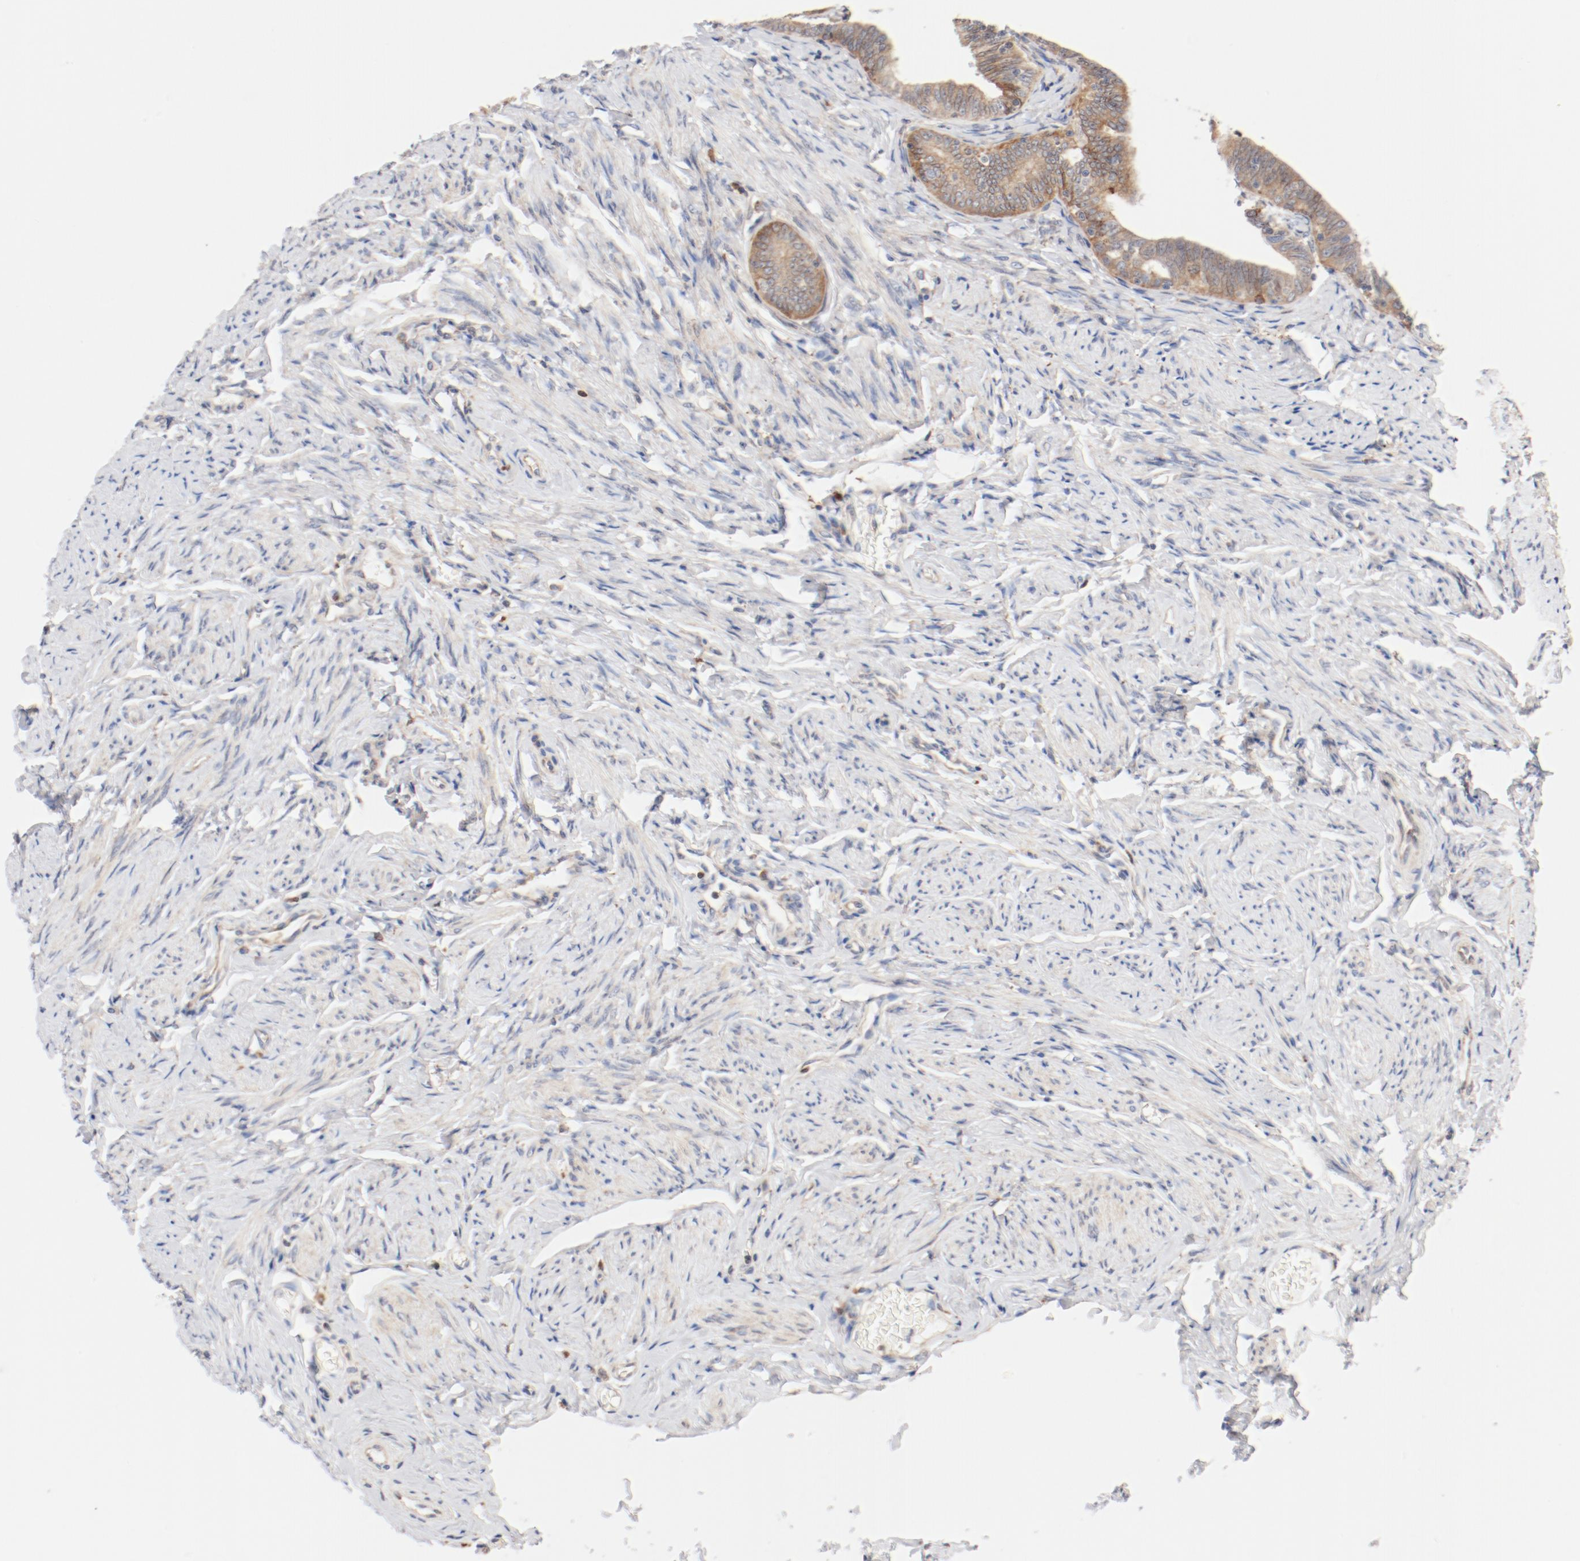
{"staining": {"intensity": "moderate", "quantity": ">75%", "location": "cytoplasmic/membranous"}, "tissue": "fallopian tube", "cell_type": "Glandular cells", "image_type": "normal", "snomed": [{"axis": "morphology", "description": "Normal tissue, NOS"}, {"axis": "topography", "description": "Fallopian tube"}, {"axis": "topography", "description": "Ovary"}], "caption": "Protein positivity by immunohistochemistry (IHC) shows moderate cytoplasmic/membranous staining in approximately >75% of glandular cells in unremarkable fallopian tube.", "gene": "PDPK1", "patient": {"sex": "female", "age": 69}}